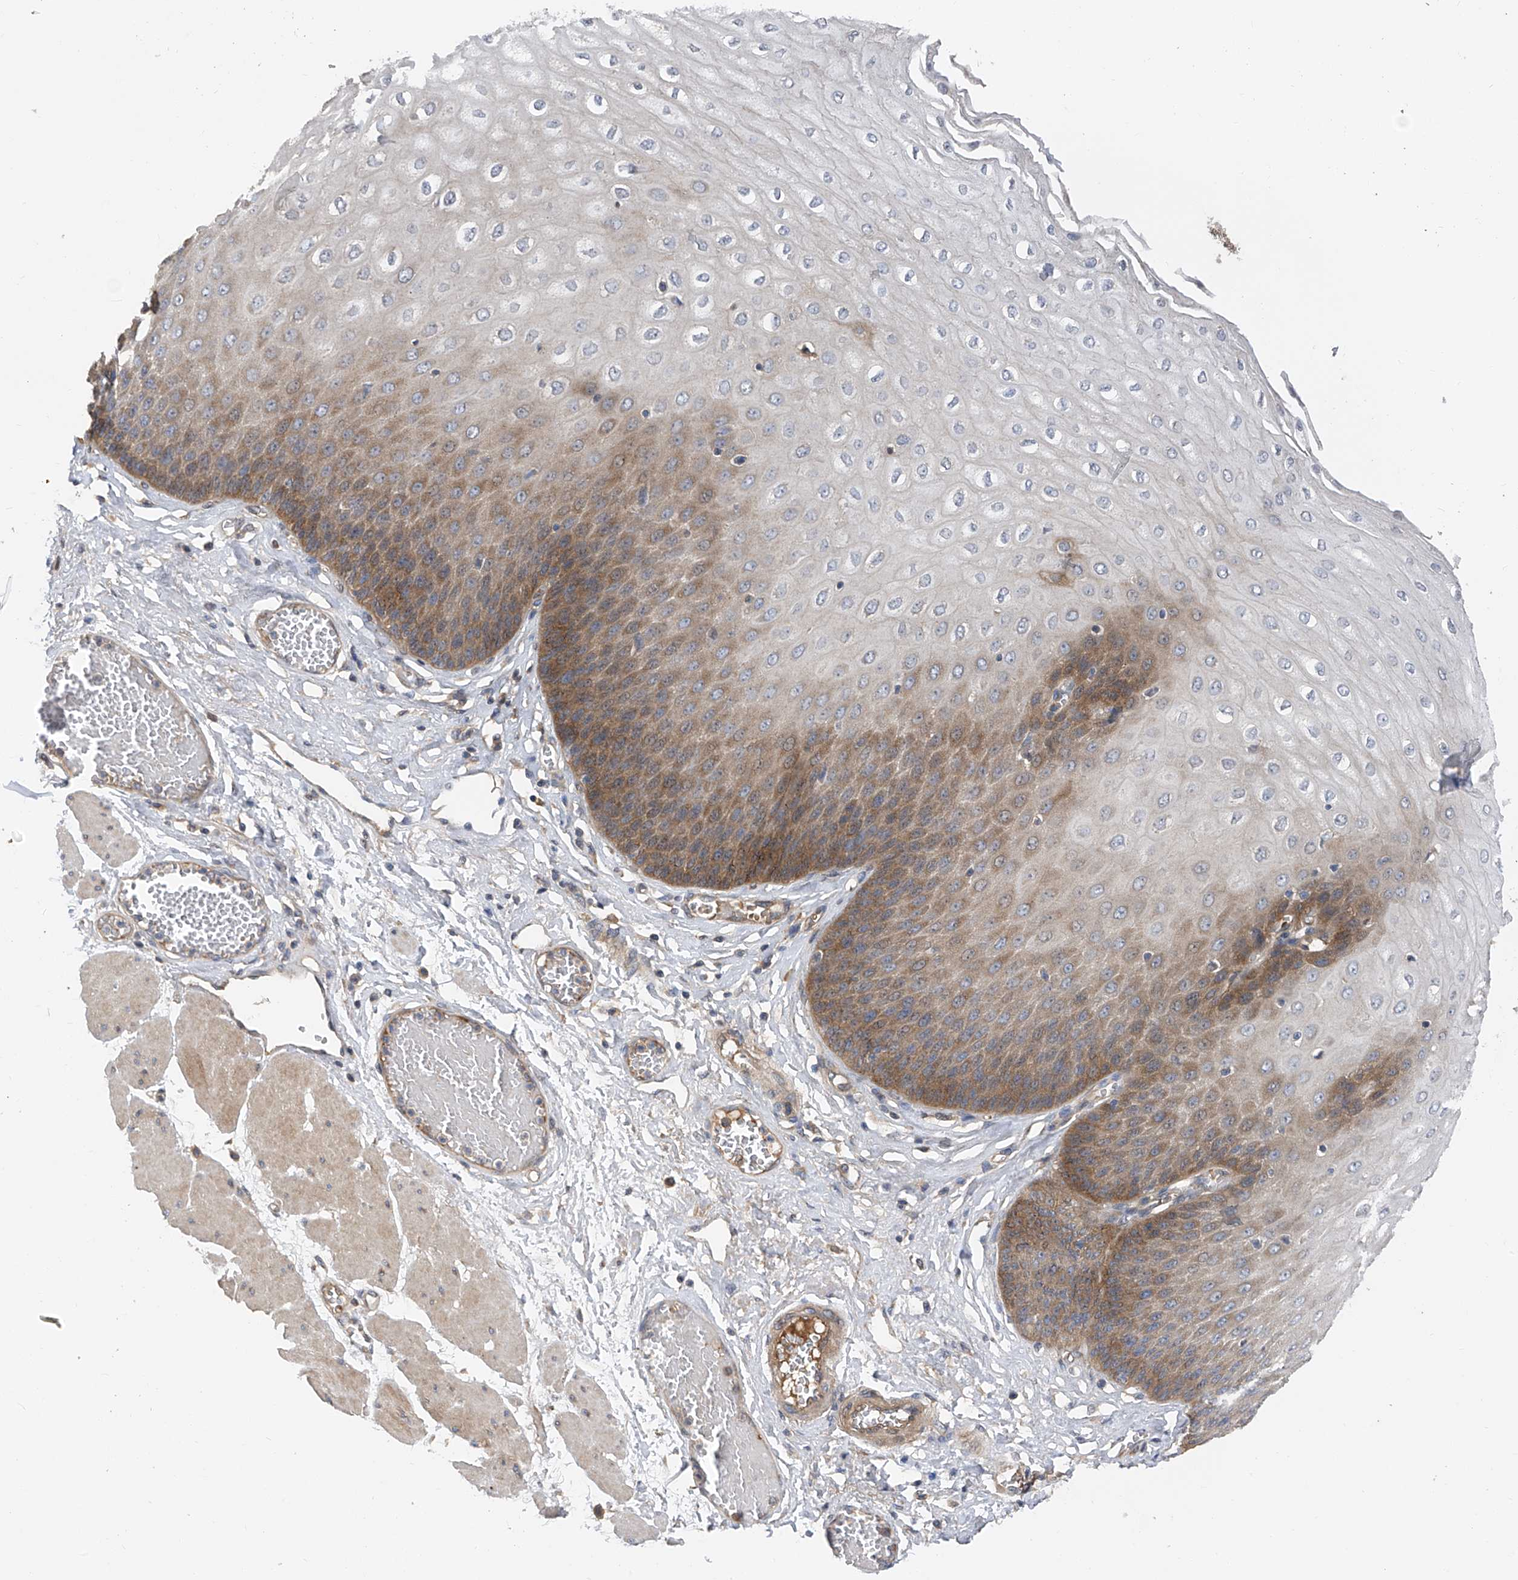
{"staining": {"intensity": "moderate", "quantity": ">75%", "location": "cytoplasmic/membranous"}, "tissue": "esophagus", "cell_type": "Squamous epithelial cells", "image_type": "normal", "snomed": [{"axis": "morphology", "description": "Normal tissue, NOS"}, {"axis": "topography", "description": "Esophagus"}], "caption": "A brown stain shows moderate cytoplasmic/membranous positivity of a protein in squamous epithelial cells of unremarkable human esophagus.", "gene": "PTK2", "patient": {"sex": "male", "age": 60}}